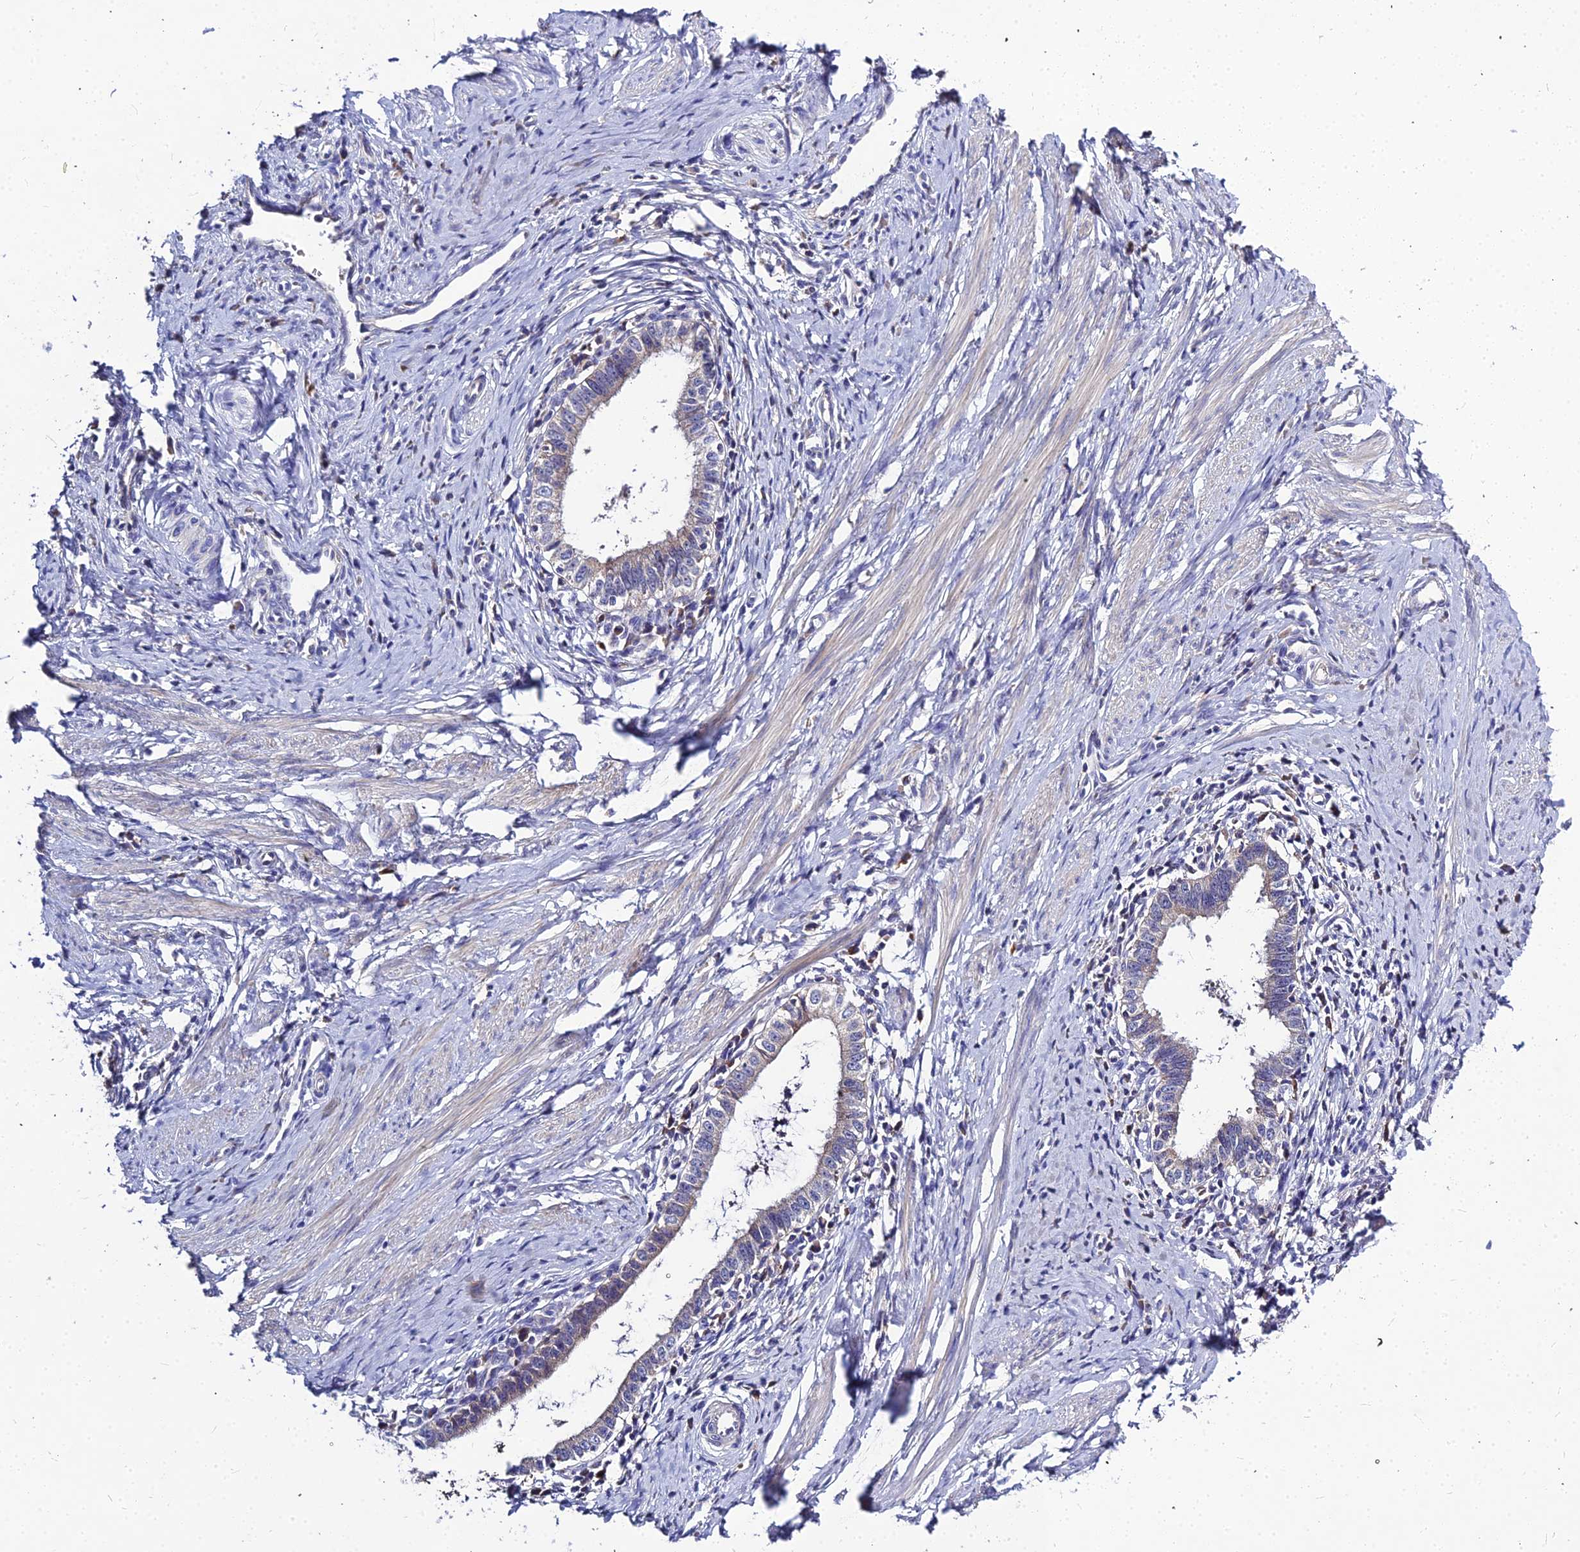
{"staining": {"intensity": "moderate", "quantity": "<25%", "location": "cytoplasmic/membranous"}, "tissue": "cervical cancer", "cell_type": "Tumor cells", "image_type": "cancer", "snomed": [{"axis": "morphology", "description": "Adenocarcinoma, NOS"}, {"axis": "topography", "description": "Cervix"}], "caption": "Protein analysis of cervical cancer (adenocarcinoma) tissue demonstrates moderate cytoplasmic/membranous positivity in approximately <25% of tumor cells.", "gene": "DMRTA1", "patient": {"sex": "female", "age": 36}}